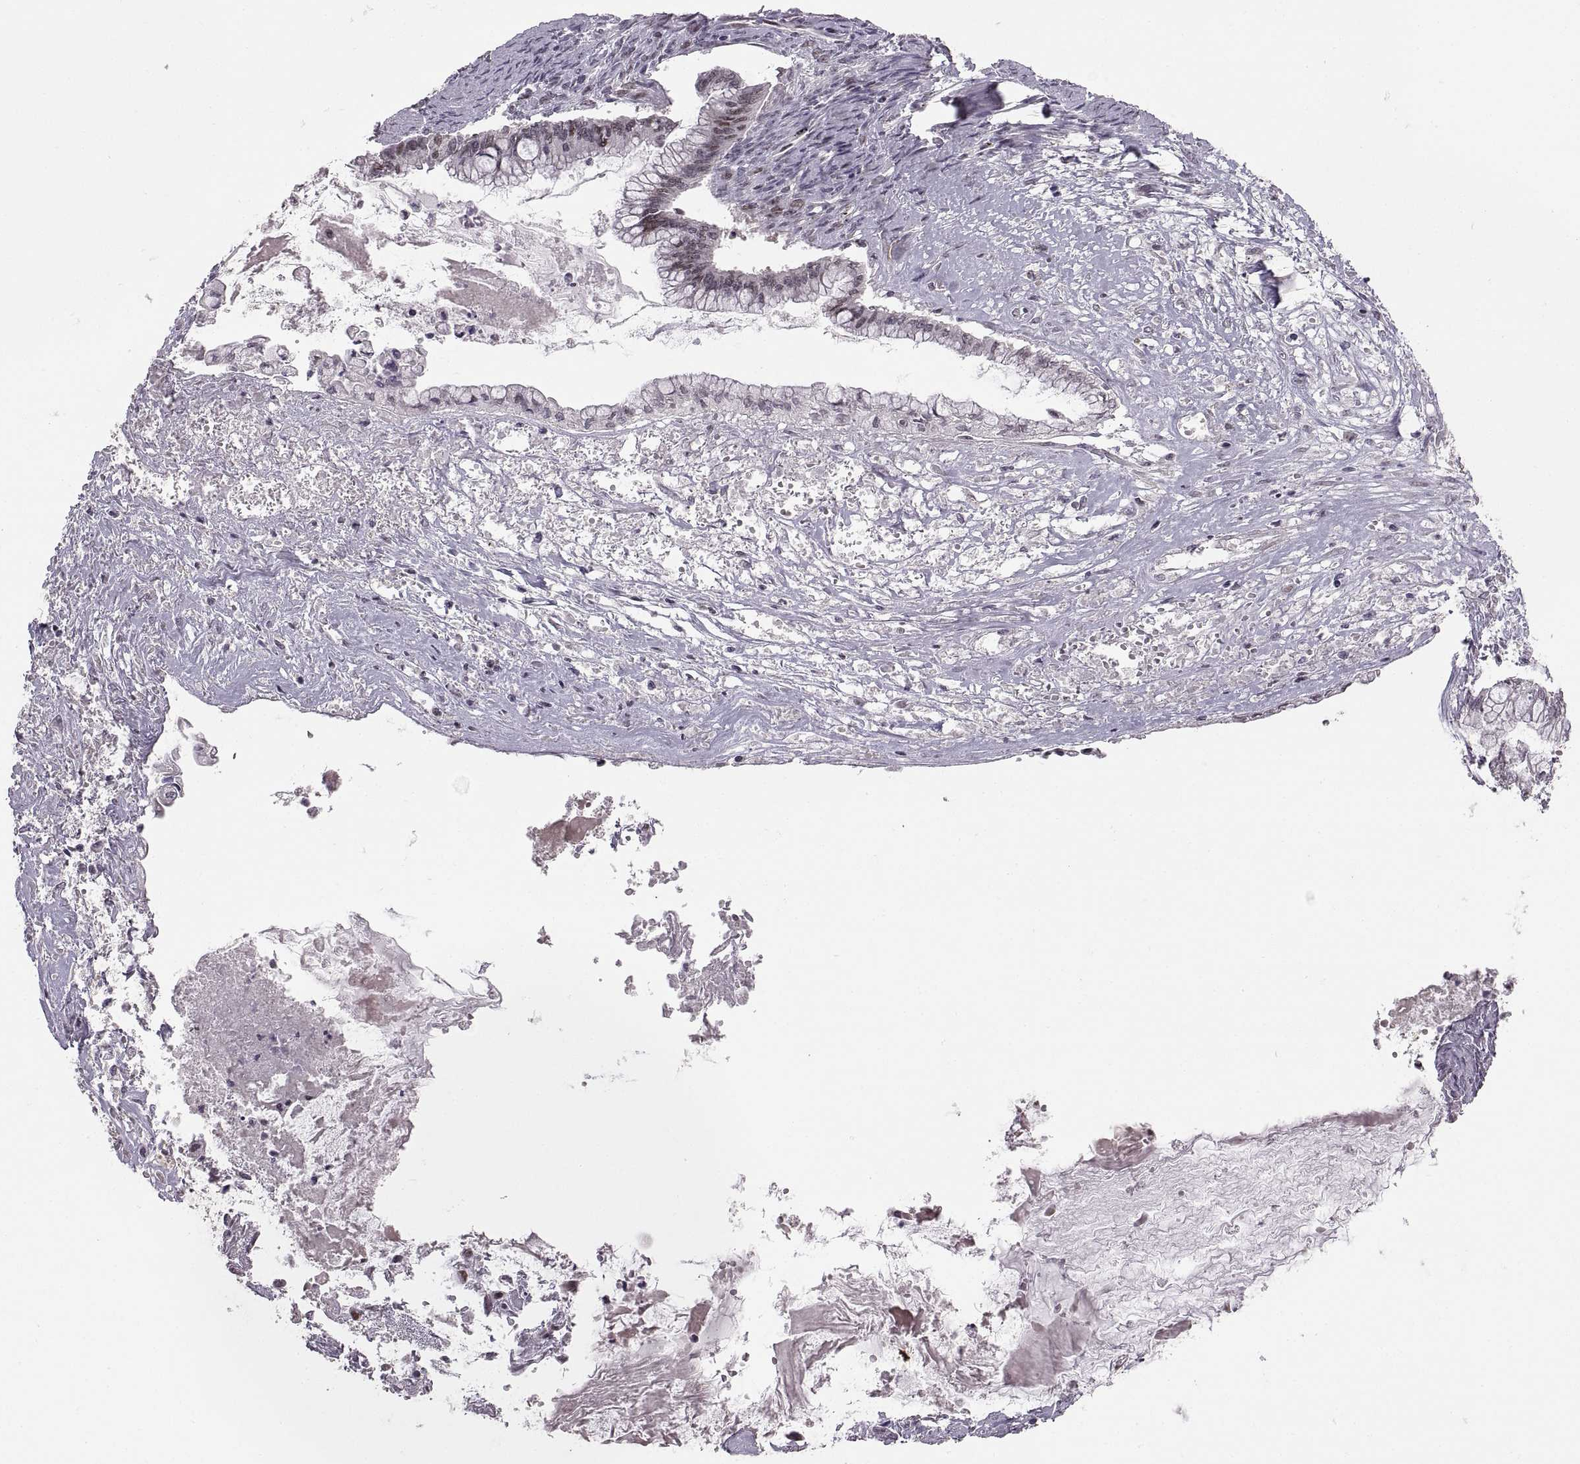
{"staining": {"intensity": "negative", "quantity": "none", "location": "none"}, "tissue": "ovarian cancer", "cell_type": "Tumor cells", "image_type": "cancer", "snomed": [{"axis": "morphology", "description": "Cystadenocarcinoma, mucinous, NOS"}, {"axis": "topography", "description": "Ovary"}], "caption": "Tumor cells show no significant positivity in ovarian cancer. Brightfield microscopy of IHC stained with DAB (3,3'-diaminobenzidine) (brown) and hematoxylin (blue), captured at high magnification.", "gene": "SNAI1", "patient": {"sex": "female", "age": 67}}